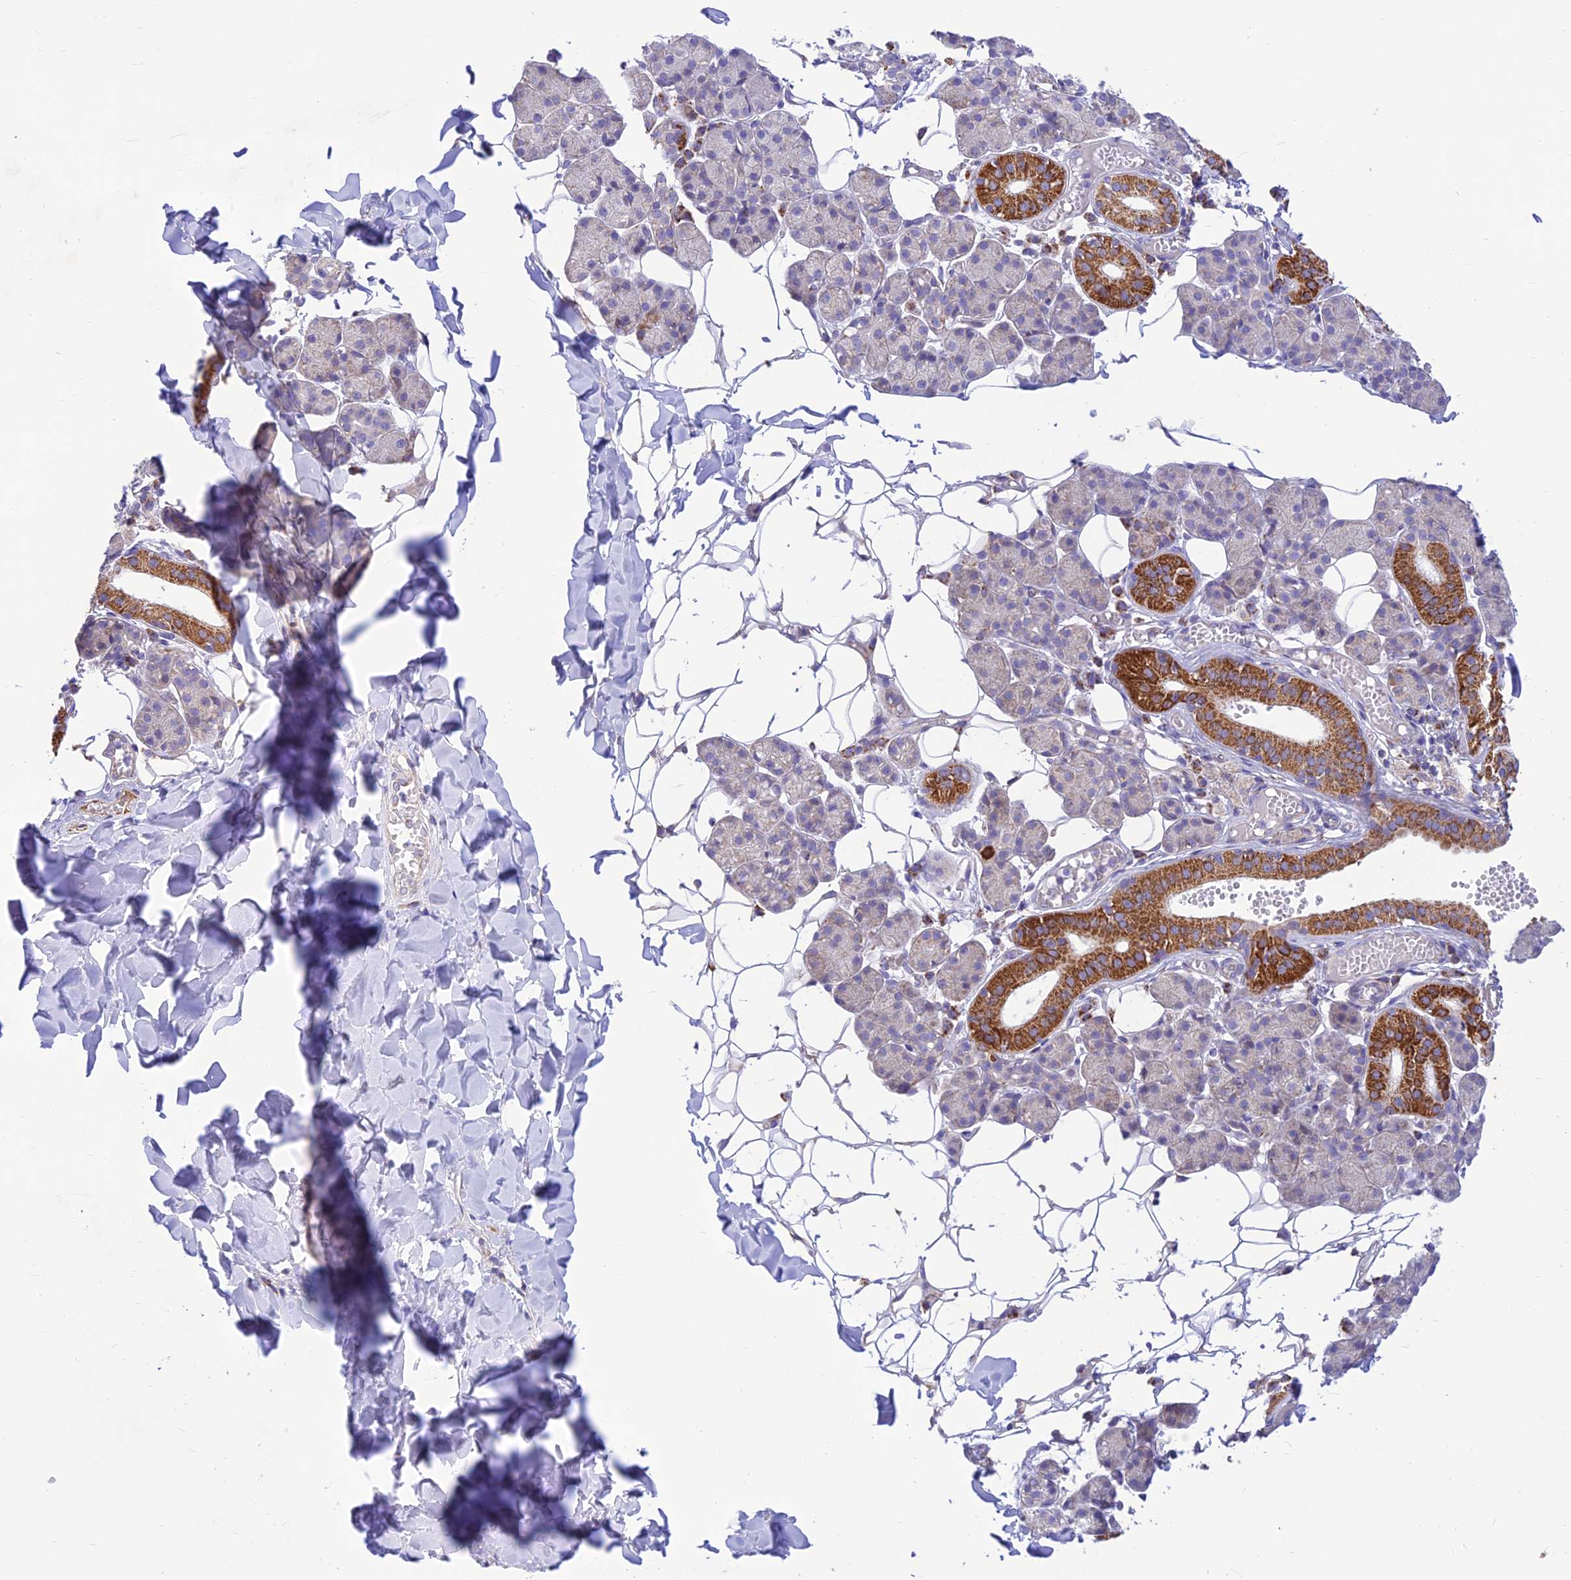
{"staining": {"intensity": "strong", "quantity": "<25%", "location": "cytoplasmic/membranous"}, "tissue": "salivary gland", "cell_type": "Glandular cells", "image_type": "normal", "snomed": [{"axis": "morphology", "description": "Normal tissue, NOS"}, {"axis": "topography", "description": "Salivary gland"}], "caption": "Immunohistochemistry of normal salivary gland demonstrates medium levels of strong cytoplasmic/membranous expression in about <25% of glandular cells.", "gene": "FAM186B", "patient": {"sex": "female", "age": 33}}